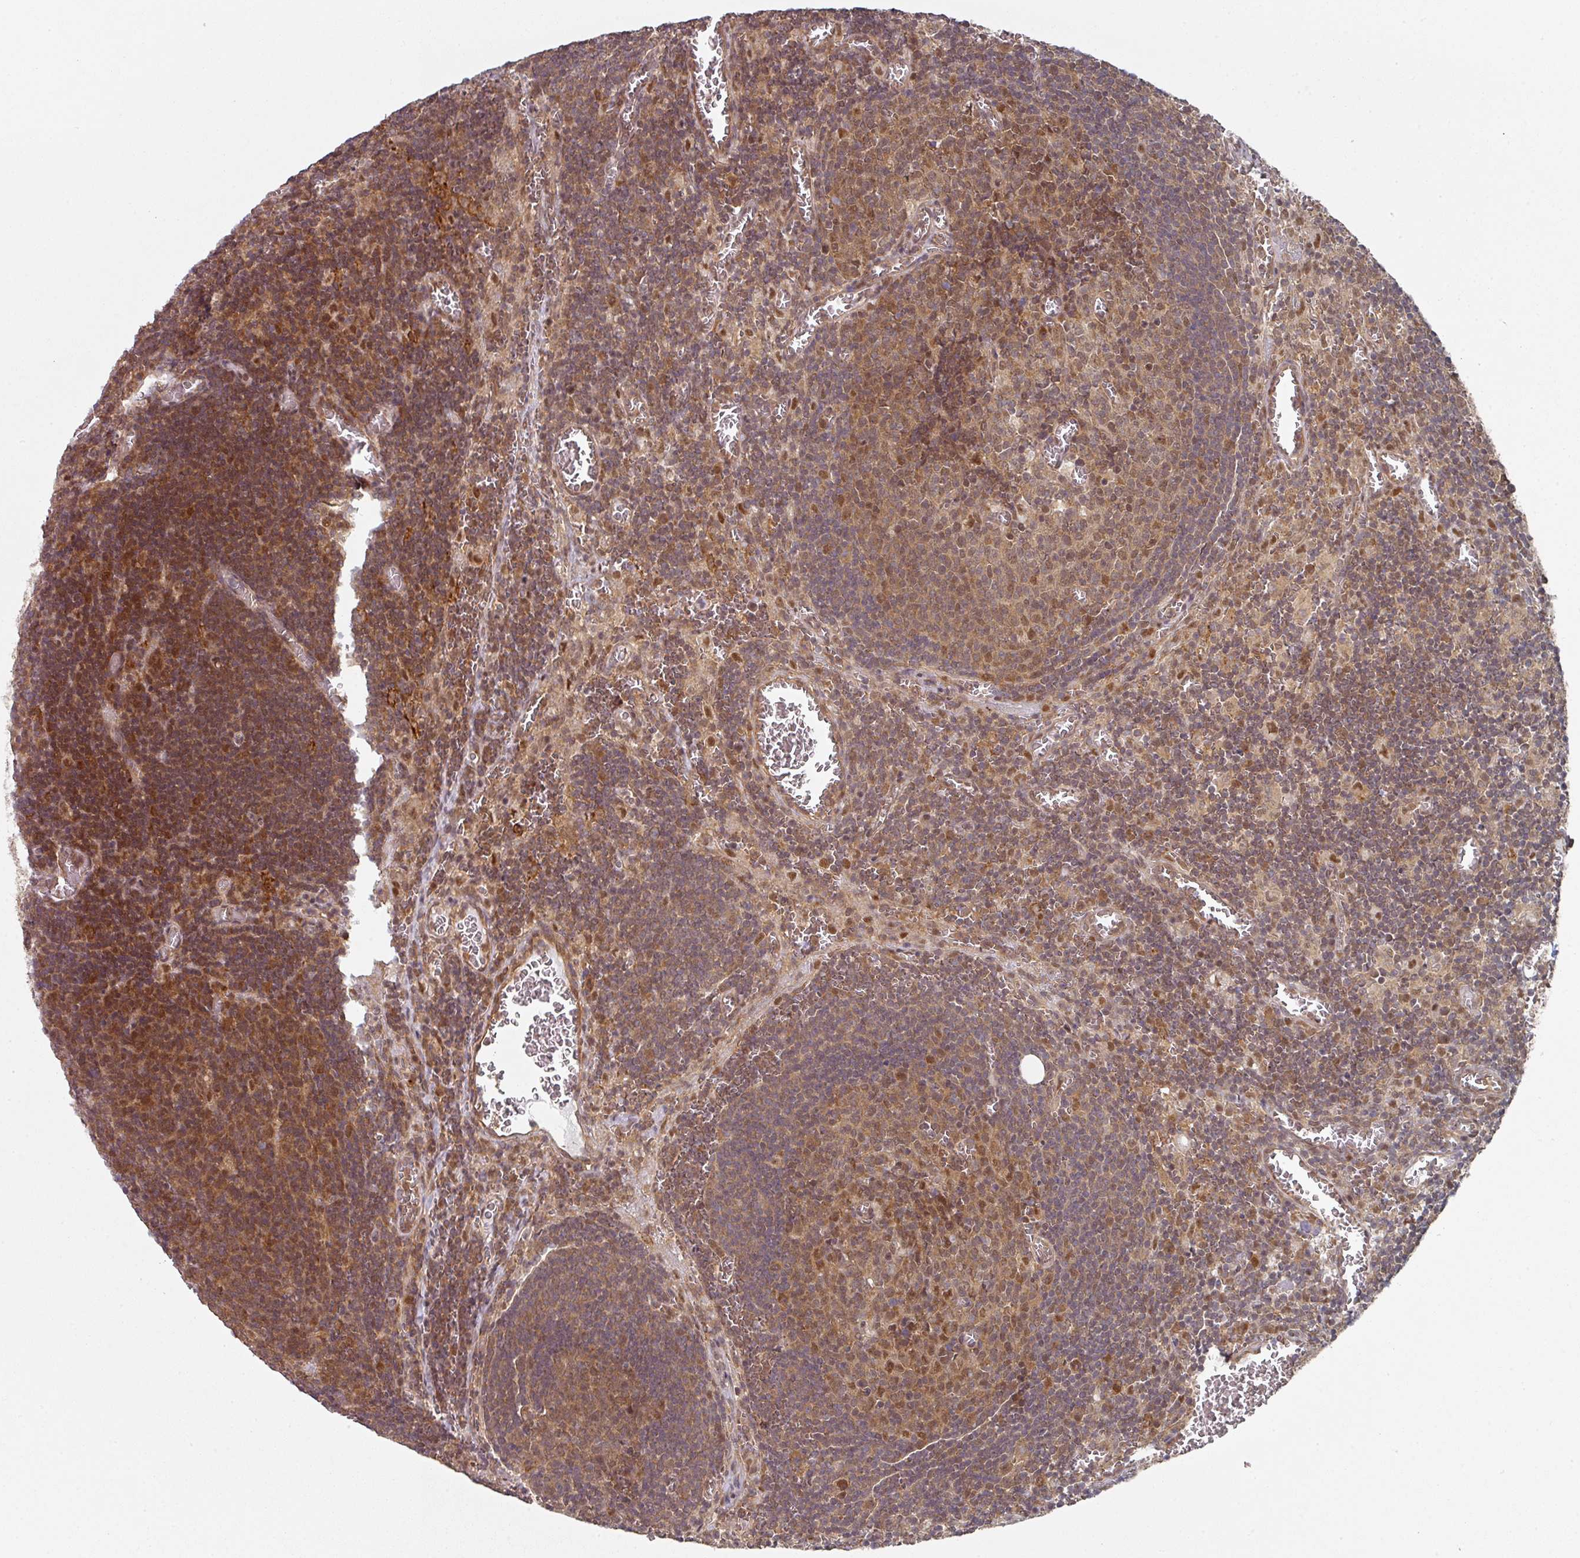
{"staining": {"intensity": "moderate", "quantity": ">75%", "location": "cytoplasmic/membranous,nuclear"}, "tissue": "lymph node", "cell_type": "Germinal center cells", "image_type": "normal", "snomed": [{"axis": "morphology", "description": "Normal tissue, NOS"}, {"axis": "topography", "description": "Lymph node"}], "caption": "The image displays a brown stain indicating the presence of a protein in the cytoplasmic/membranous,nuclear of germinal center cells in lymph node.", "gene": "PSME3IP1", "patient": {"sex": "male", "age": 50}}